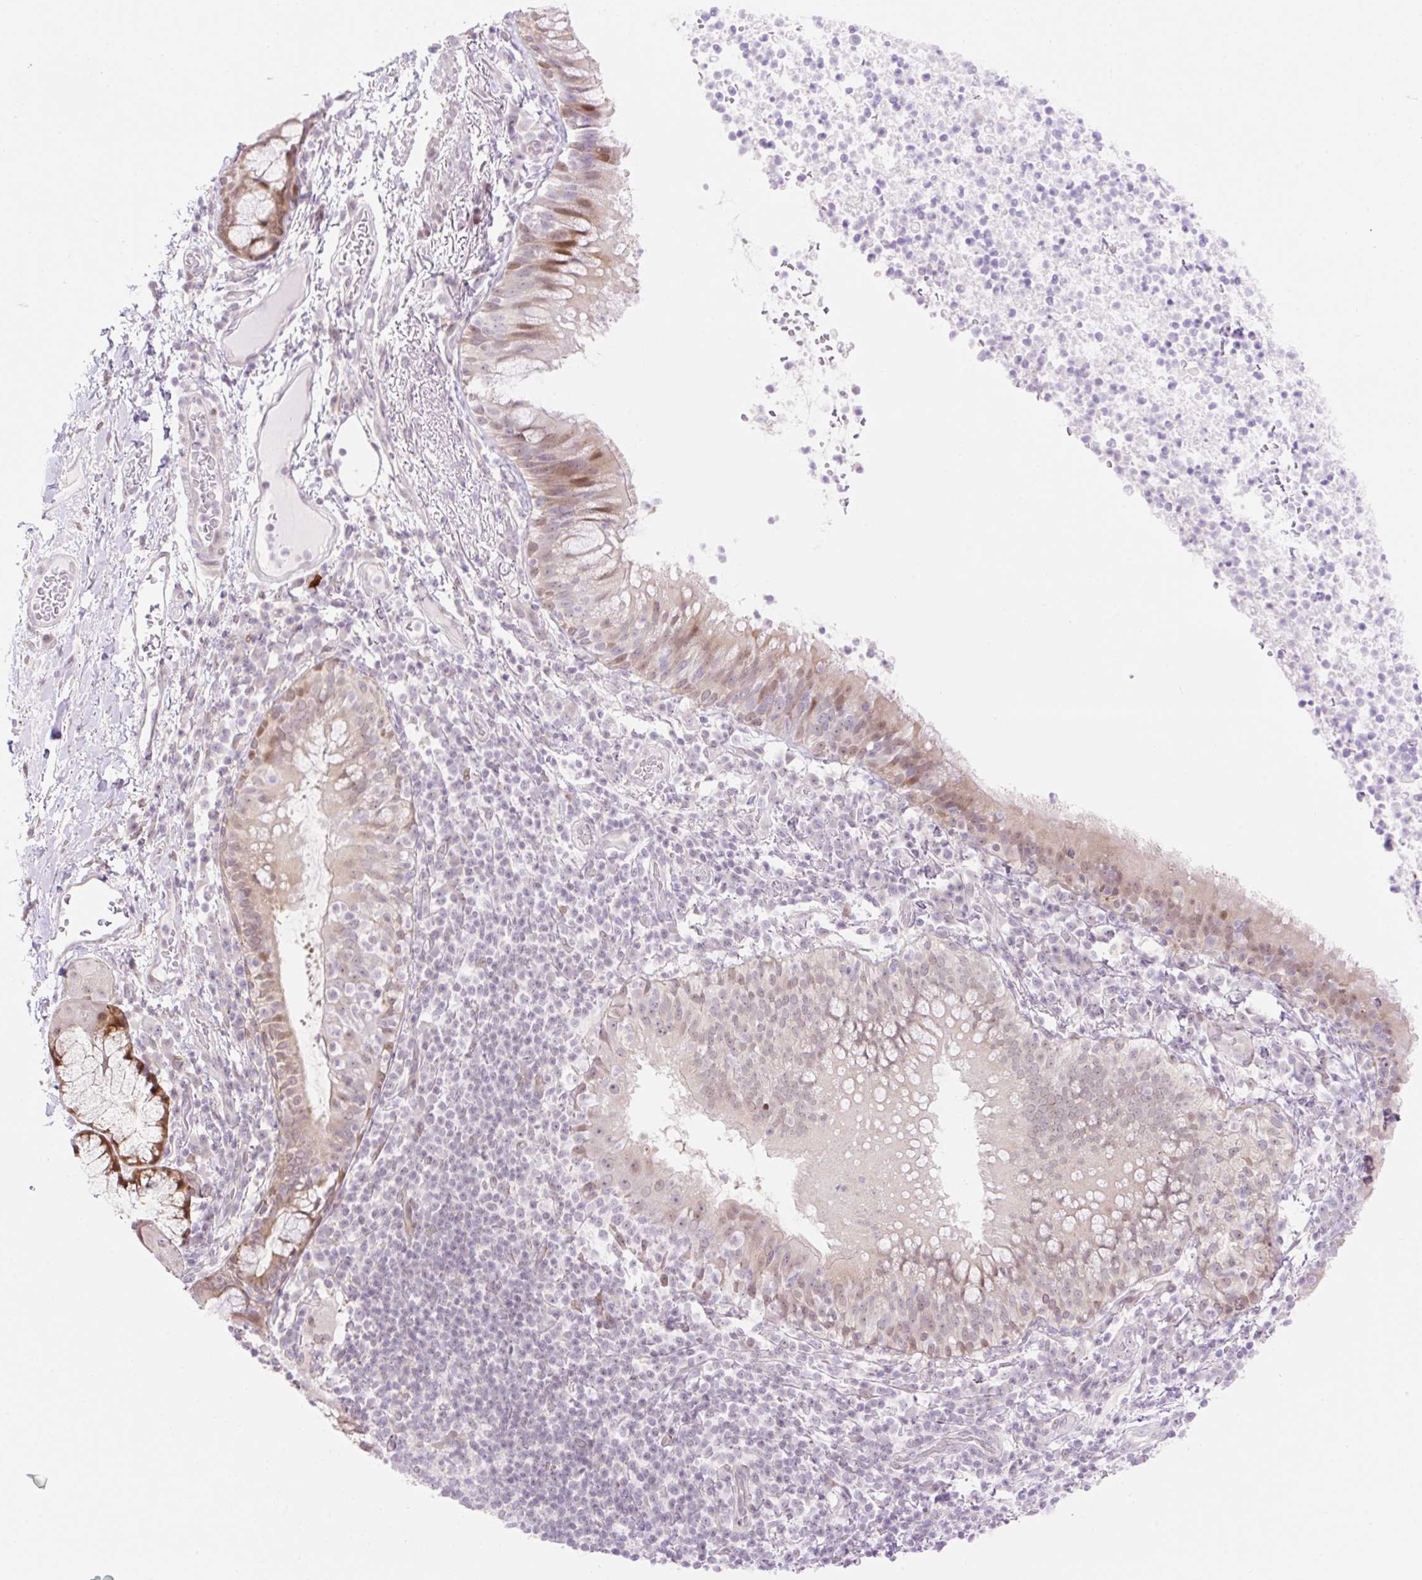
{"staining": {"intensity": "moderate", "quantity": ">75%", "location": "cytoplasmic/membranous,nuclear"}, "tissue": "bronchus", "cell_type": "Respiratory epithelial cells", "image_type": "normal", "snomed": [{"axis": "morphology", "description": "Normal tissue, NOS"}, {"axis": "topography", "description": "Cartilage tissue"}, {"axis": "topography", "description": "Bronchus"}], "caption": "A high-resolution histopathology image shows immunohistochemistry staining of benign bronchus, which exhibits moderate cytoplasmic/membranous,nuclear positivity in about >75% of respiratory epithelial cells.", "gene": "ENSG00000264668", "patient": {"sex": "male", "age": 56}}